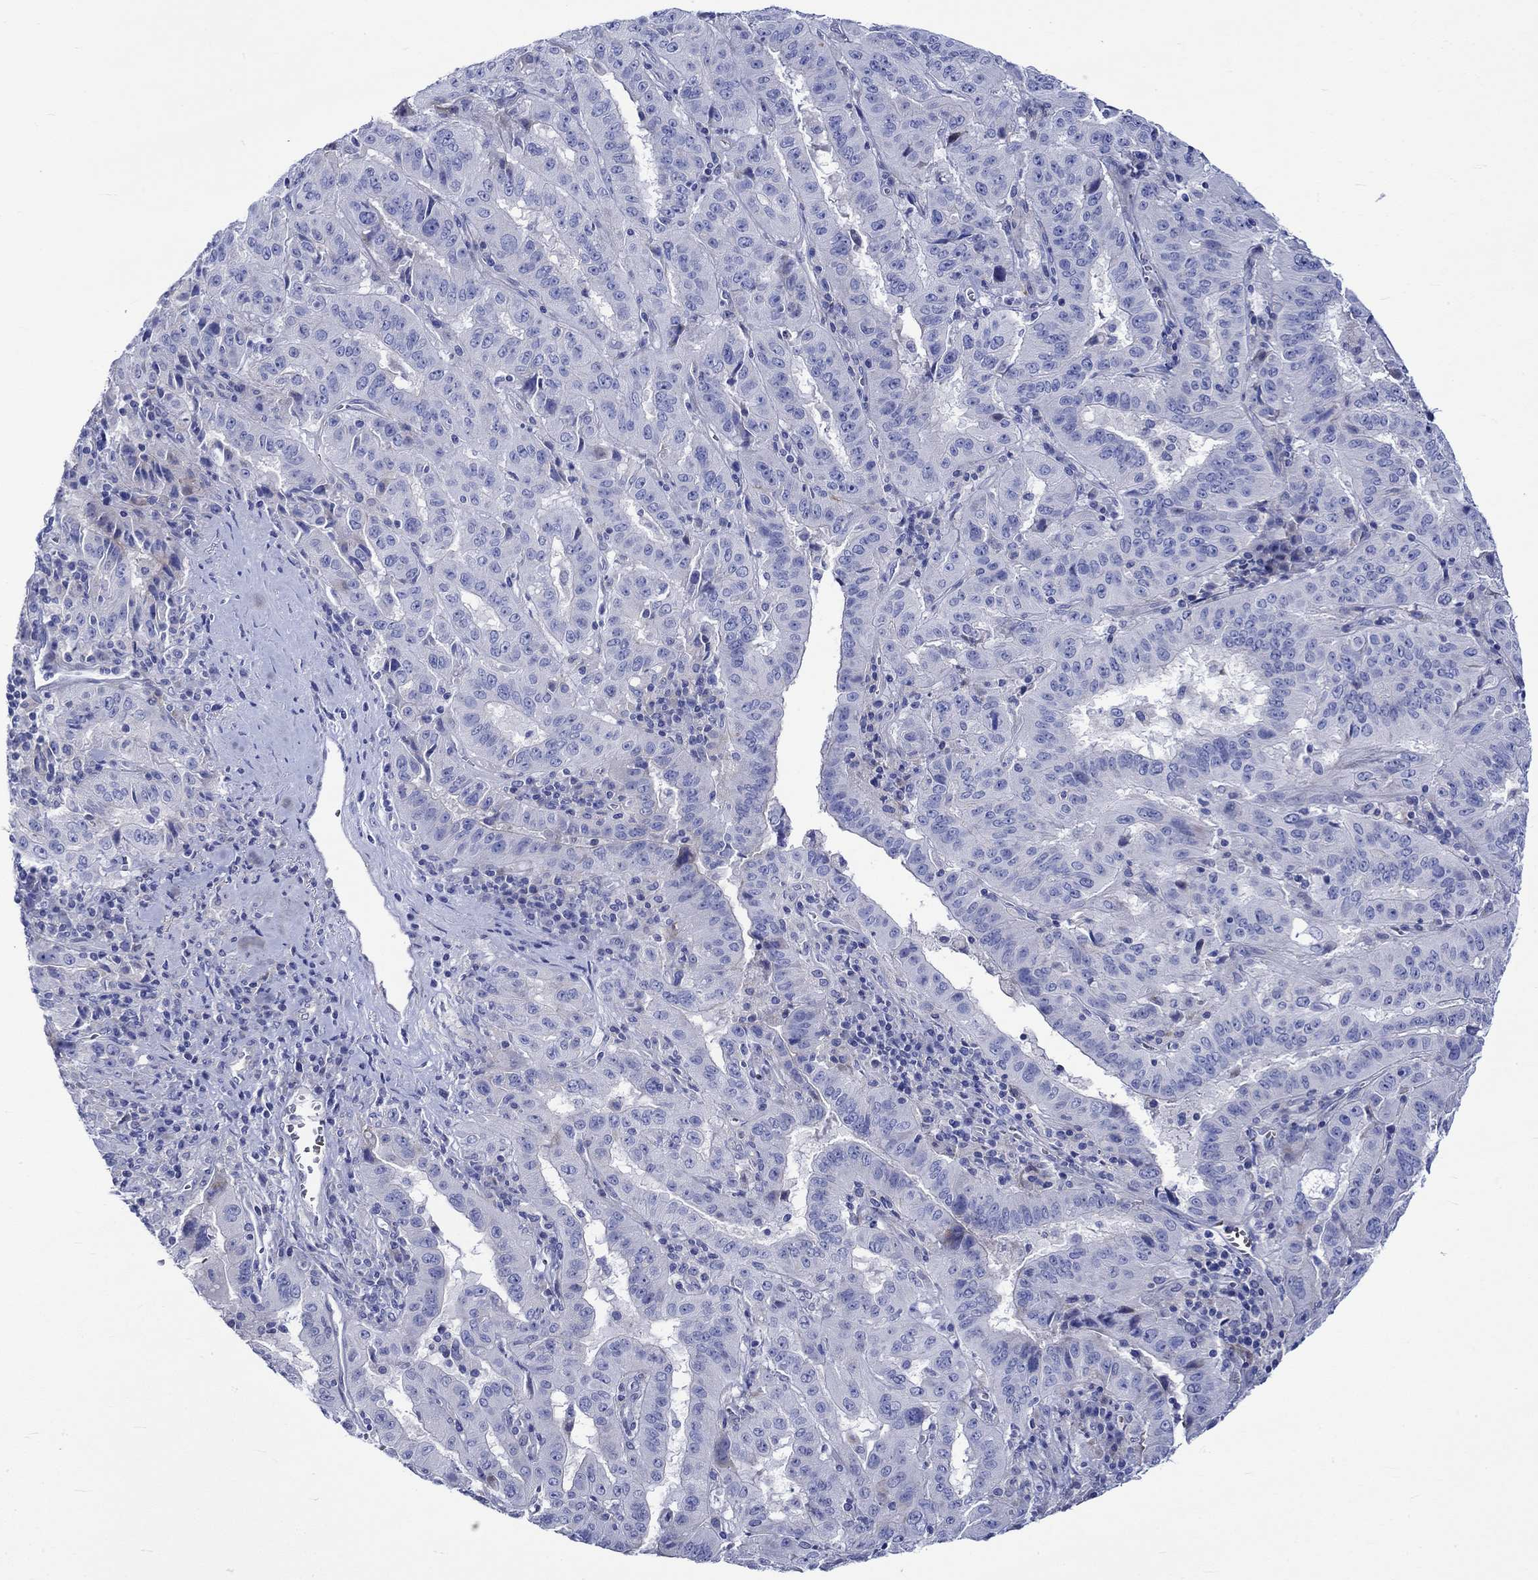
{"staining": {"intensity": "negative", "quantity": "none", "location": "none"}, "tissue": "pancreatic cancer", "cell_type": "Tumor cells", "image_type": "cancer", "snomed": [{"axis": "morphology", "description": "Adenocarcinoma, NOS"}, {"axis": "topography", "description": "Pancreas"}], "caption": "IHC photomicrograph of neoplastic tissue: pancreatic adenocarcinoma stained with DAB (3,3'-diaminobenzidine) displays no significant protein positivity in tumor cells. (DAB immunohistochemistry with hematoxylin counter stain).", "gene": "NRIP3", "patient": {"sex": "male", "age": 63}}